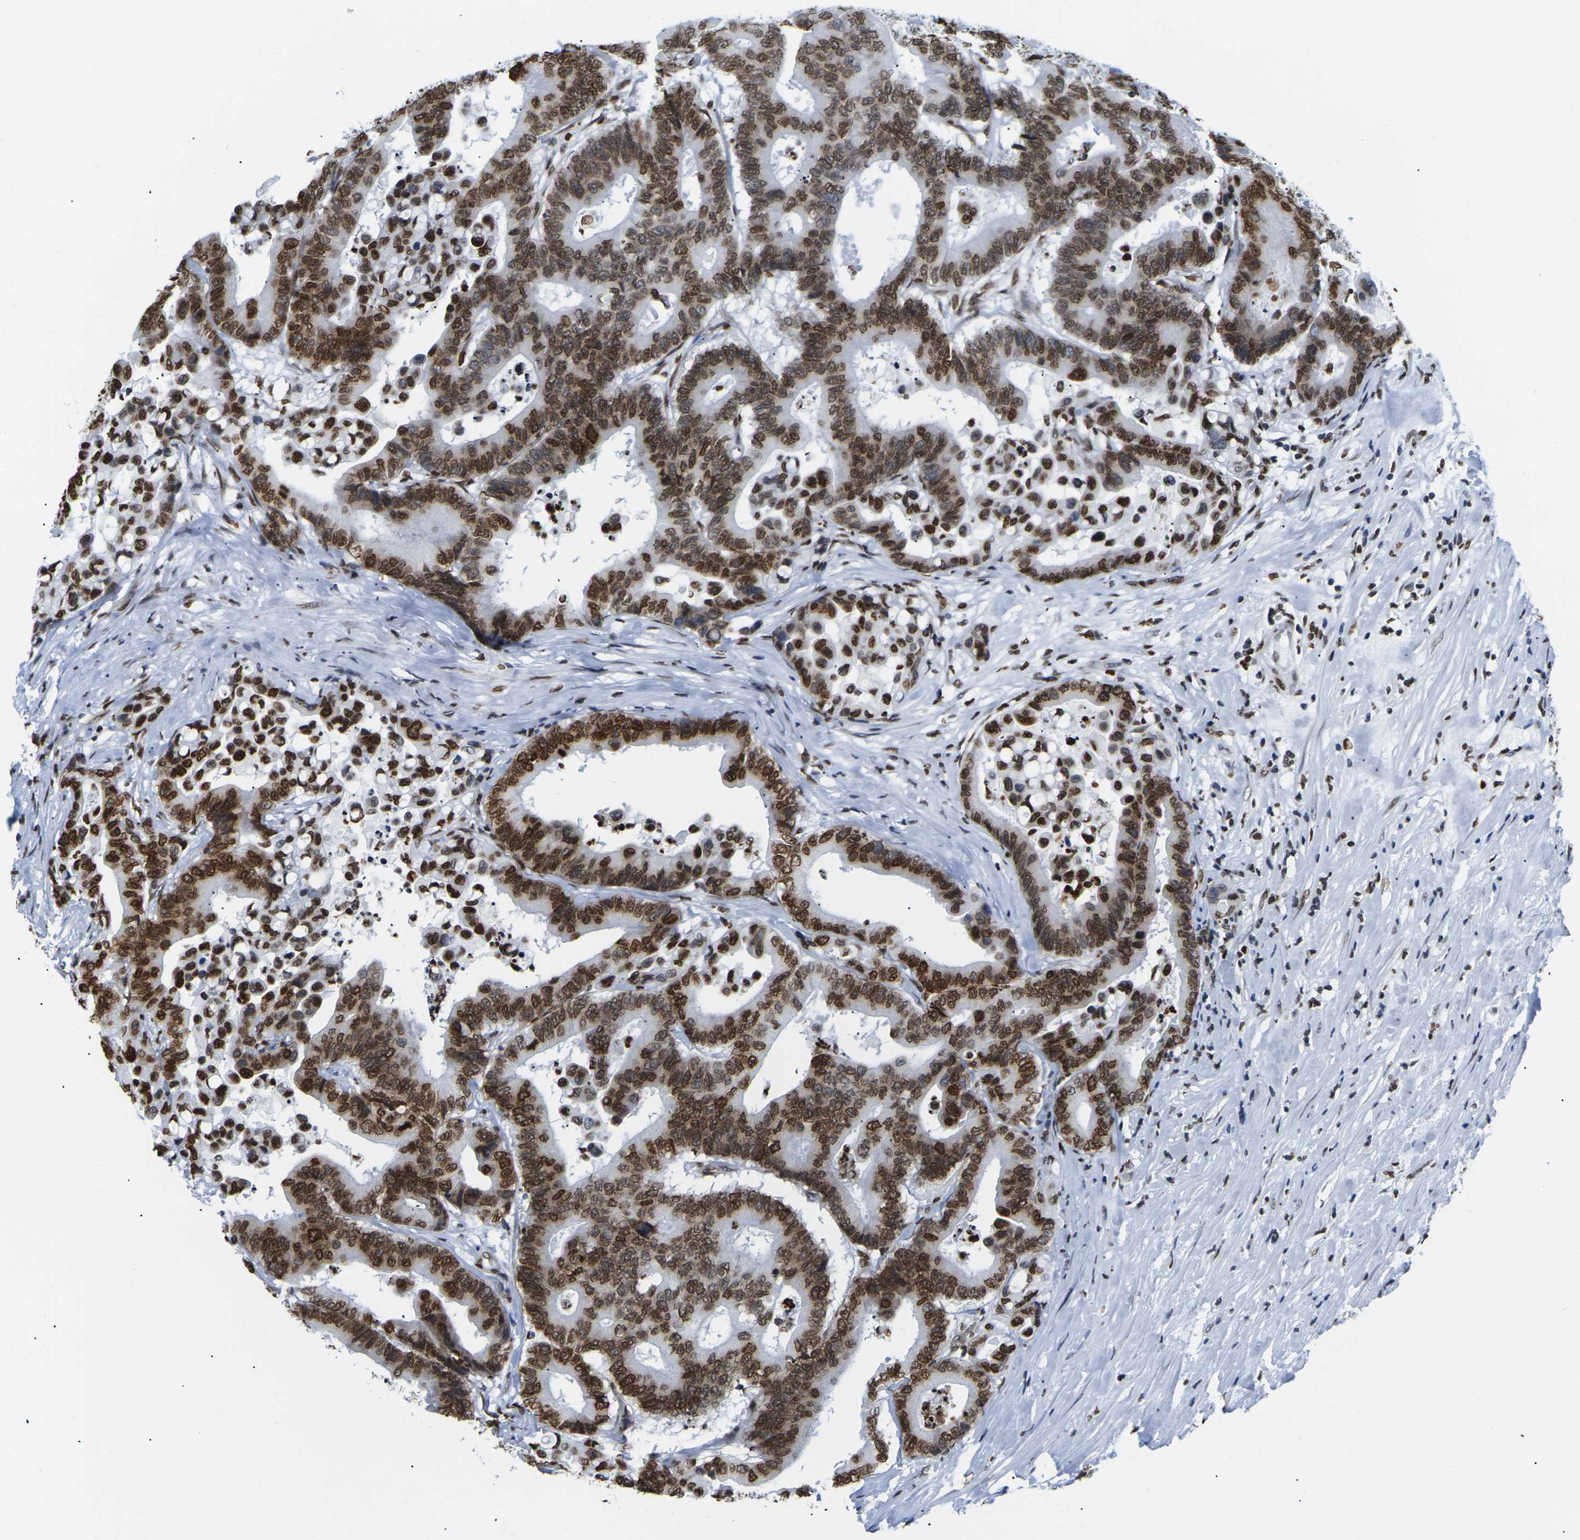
{"staining": {"intensity": "strong", "quantity": ">75%", "location": "cytoplasmic/membranous,nuclear"}, "tissue": "colorectal cancer", "cell_type": "Tumor cells", "image_type": "cancer", "snomed": [{"axis": "morphology", "description": "Normal tissue, NOS"}, {"axis": "morphology", "description": "Adenocarcinoma, NOS"}, {"axis": "topography", "description": "Colon"}], "caption": "Immunohistochemistry (IHC) image of colorectal cancer (adenocarcinoma) stained for a protein (brown), which displays high levels of strong cytoplasmic/membranous and nuclear expression in approximately >75% of tumor cells.", "gene": "H2AC21", "patient": {"sex": "male", "age": 82}}